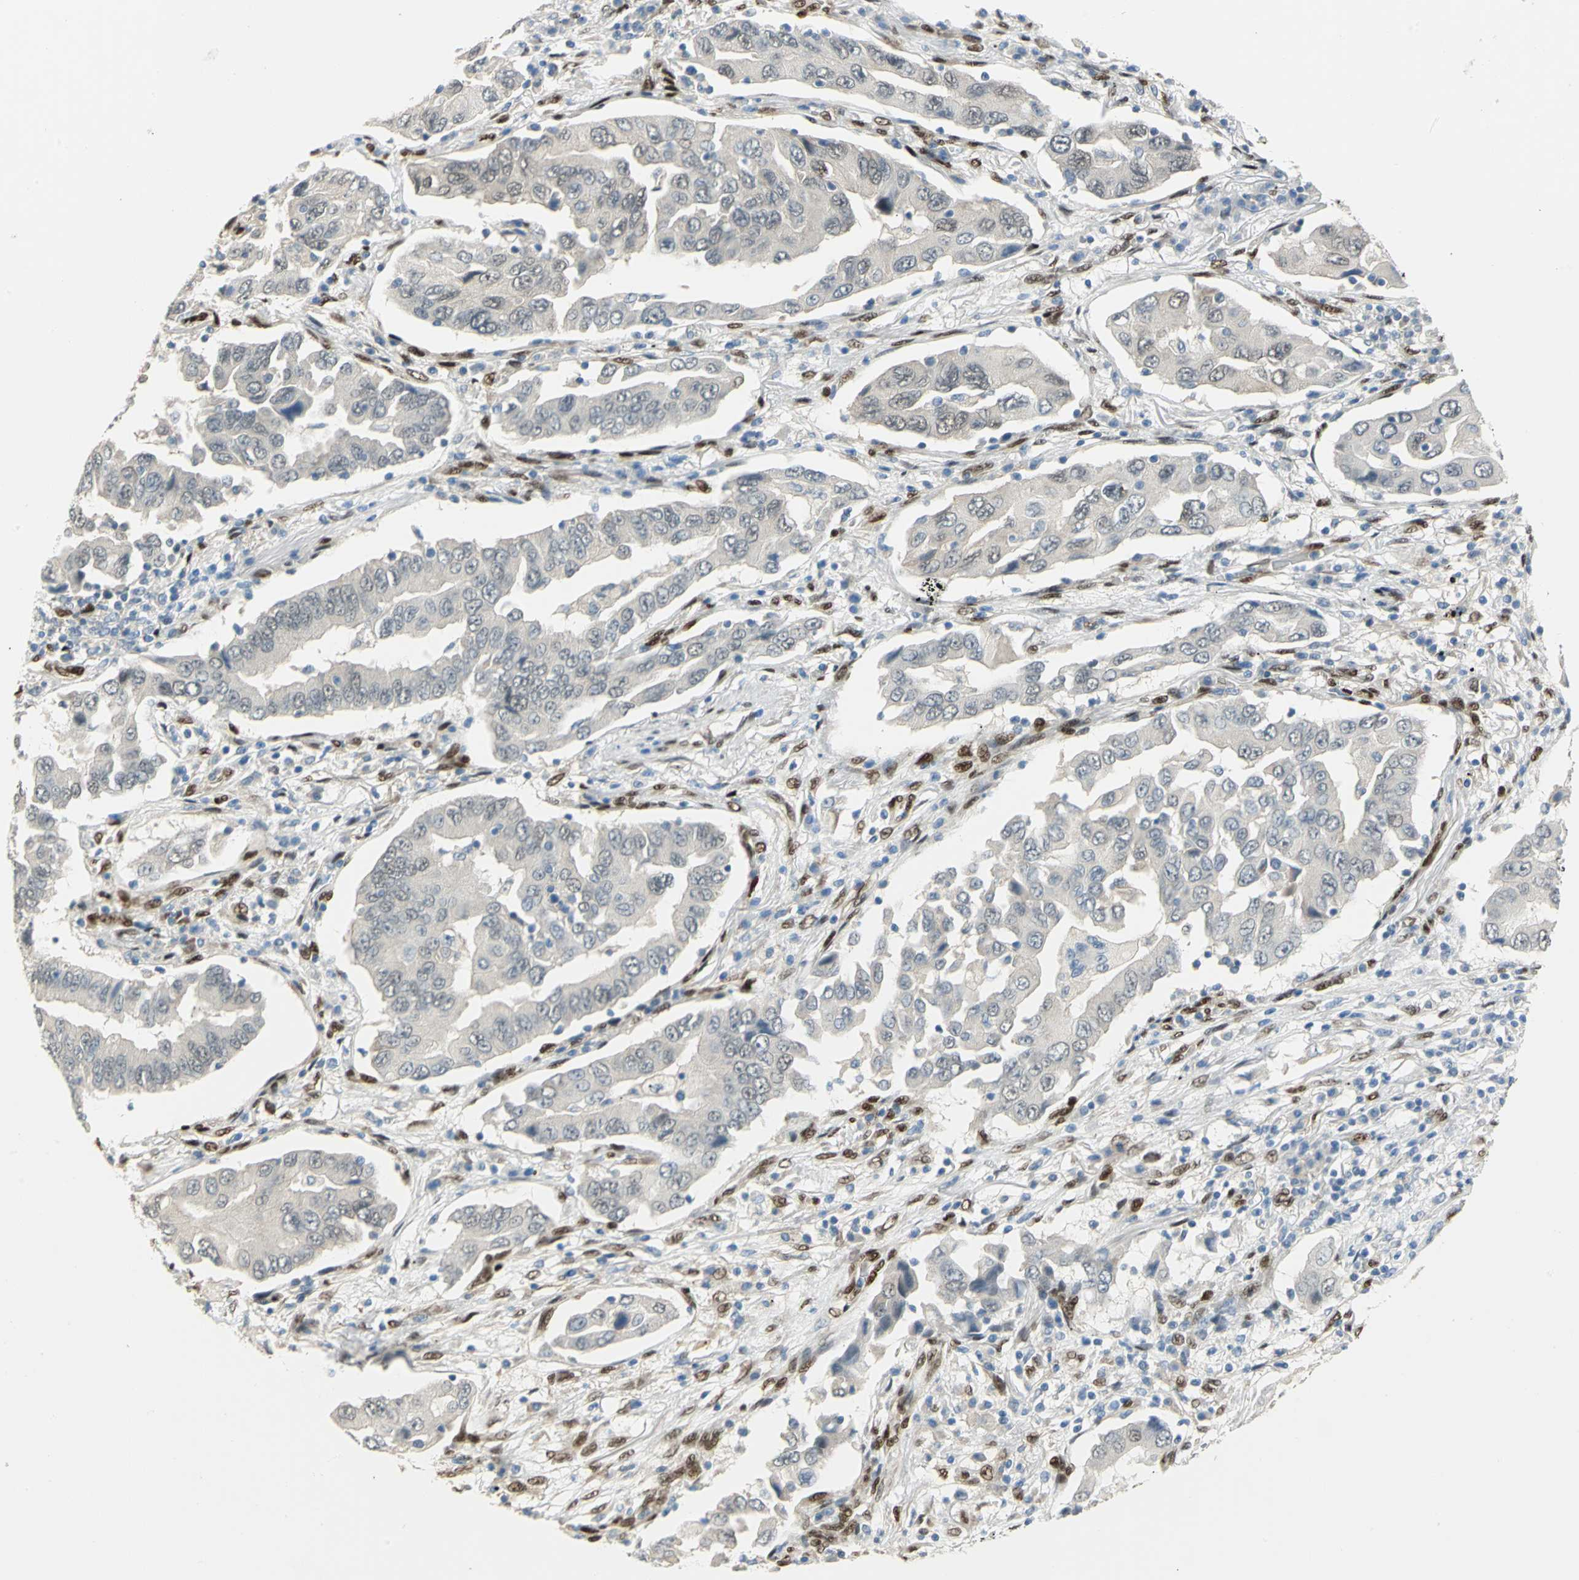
{"staining": {"intensity": "negative", "quantity": "none", "location": "none"}, "tissue": "lung cancer", "cell_type": "Tumor cells", "image_type": "cancer", "snomed": [{"axis": "morphology", "description": "Adenocarcinoma, NOS"}, {"axis": "topography", "description": "Lung"}], "caption": "Tumor cells show no significant positivity in adenocarcinoma (lung).", "gene": "RBFOX2", "patient": {"sex": "female", "age": 65}}